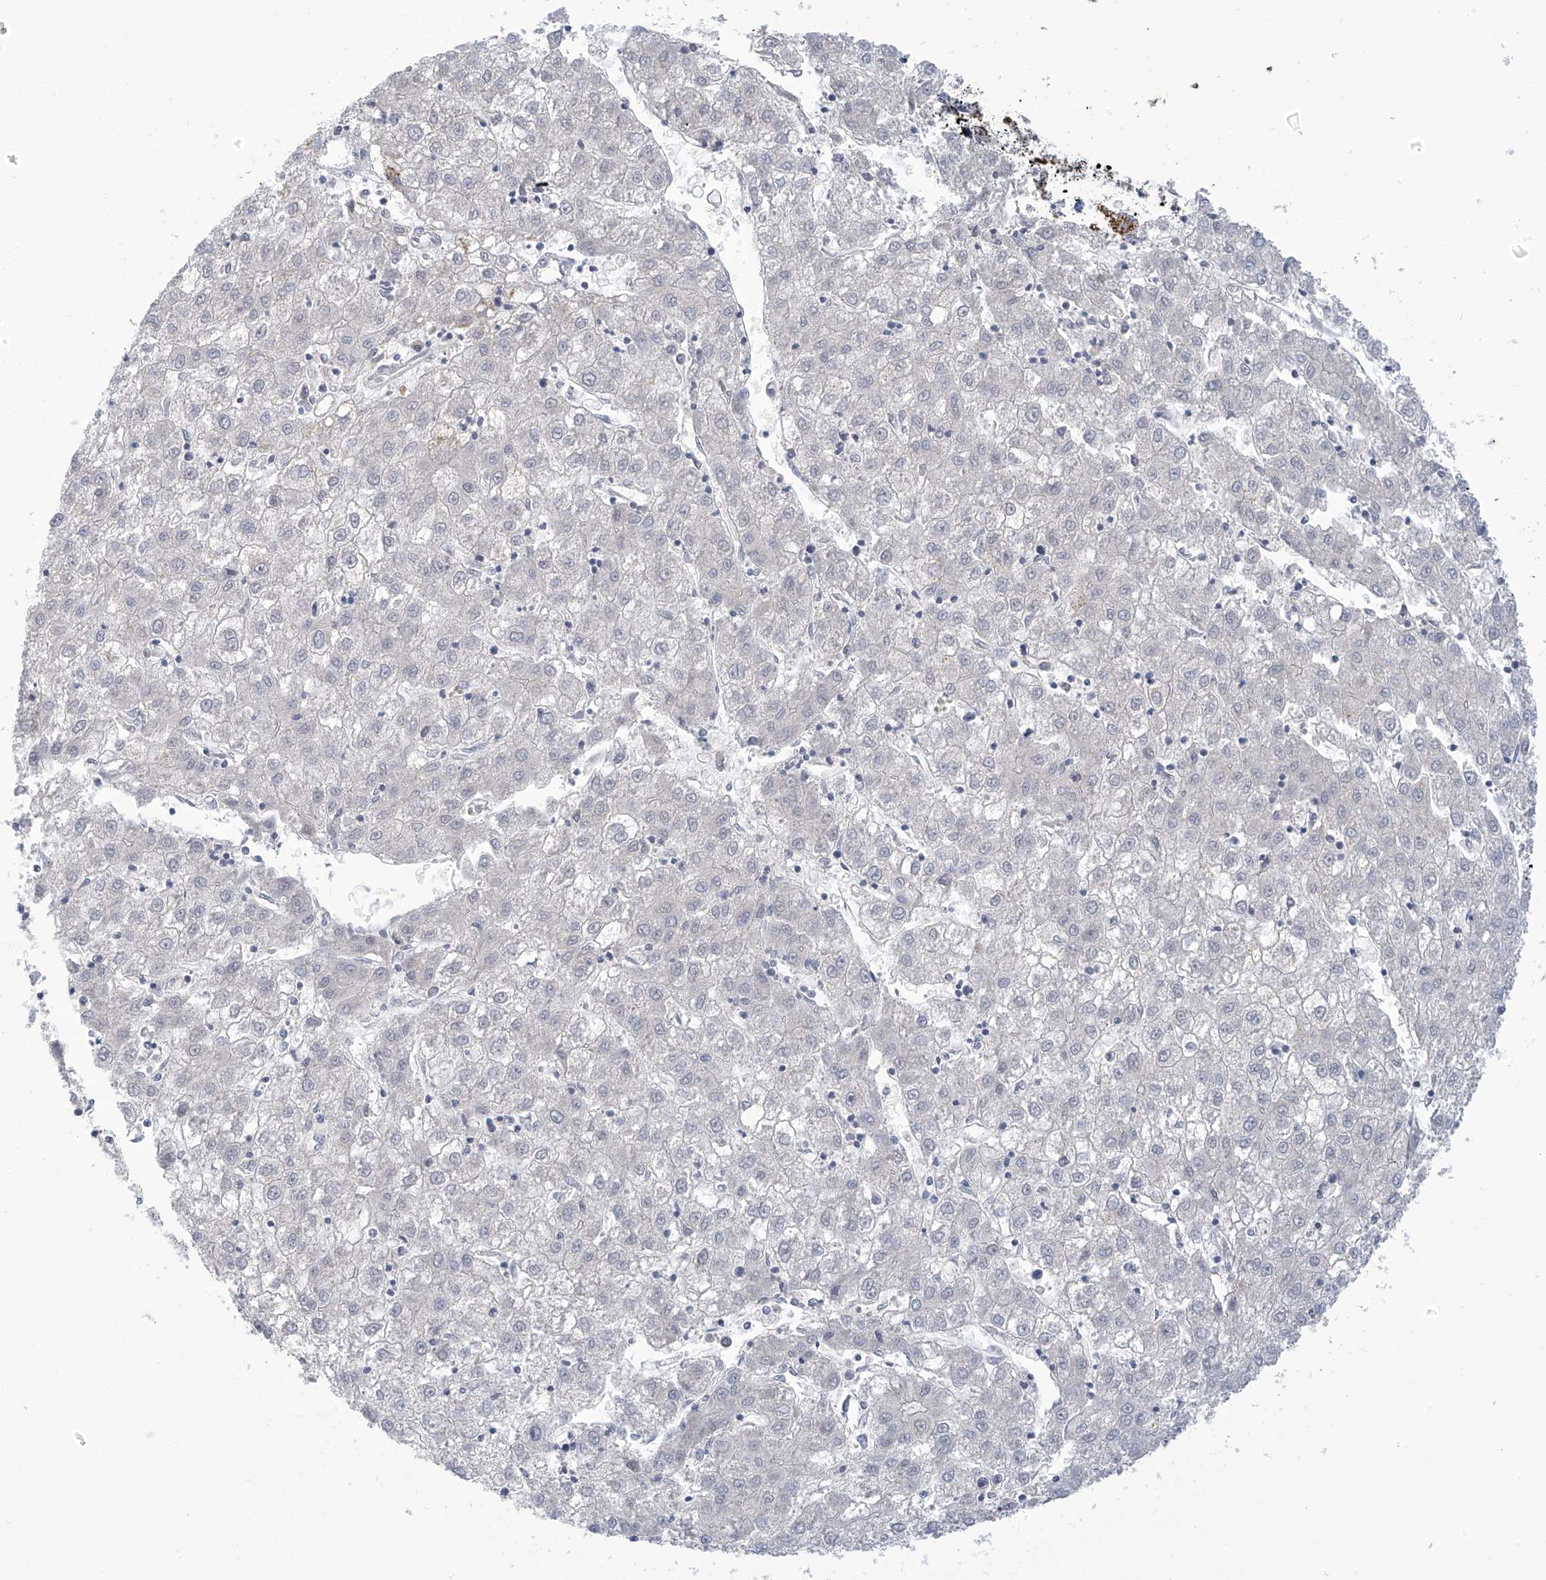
{"staining": {"intensity": "negative", "quantity": "none", "location": "none"}, "tissue": "liver cancer", "cell_type": "Tumor cells", "image_type": "cancer", "snomed": [{"axis": "morphology", "description": "Carcinoma, Hepatocellular, NOS"}, {"axis": "topography", "description": "Liver"}], "caption": "Tumor cells show no significant expression in liver cancer (hepatocellular carcinoma).", "gene": "IBA57", "patient": {"sex": "male", "age": 72}}